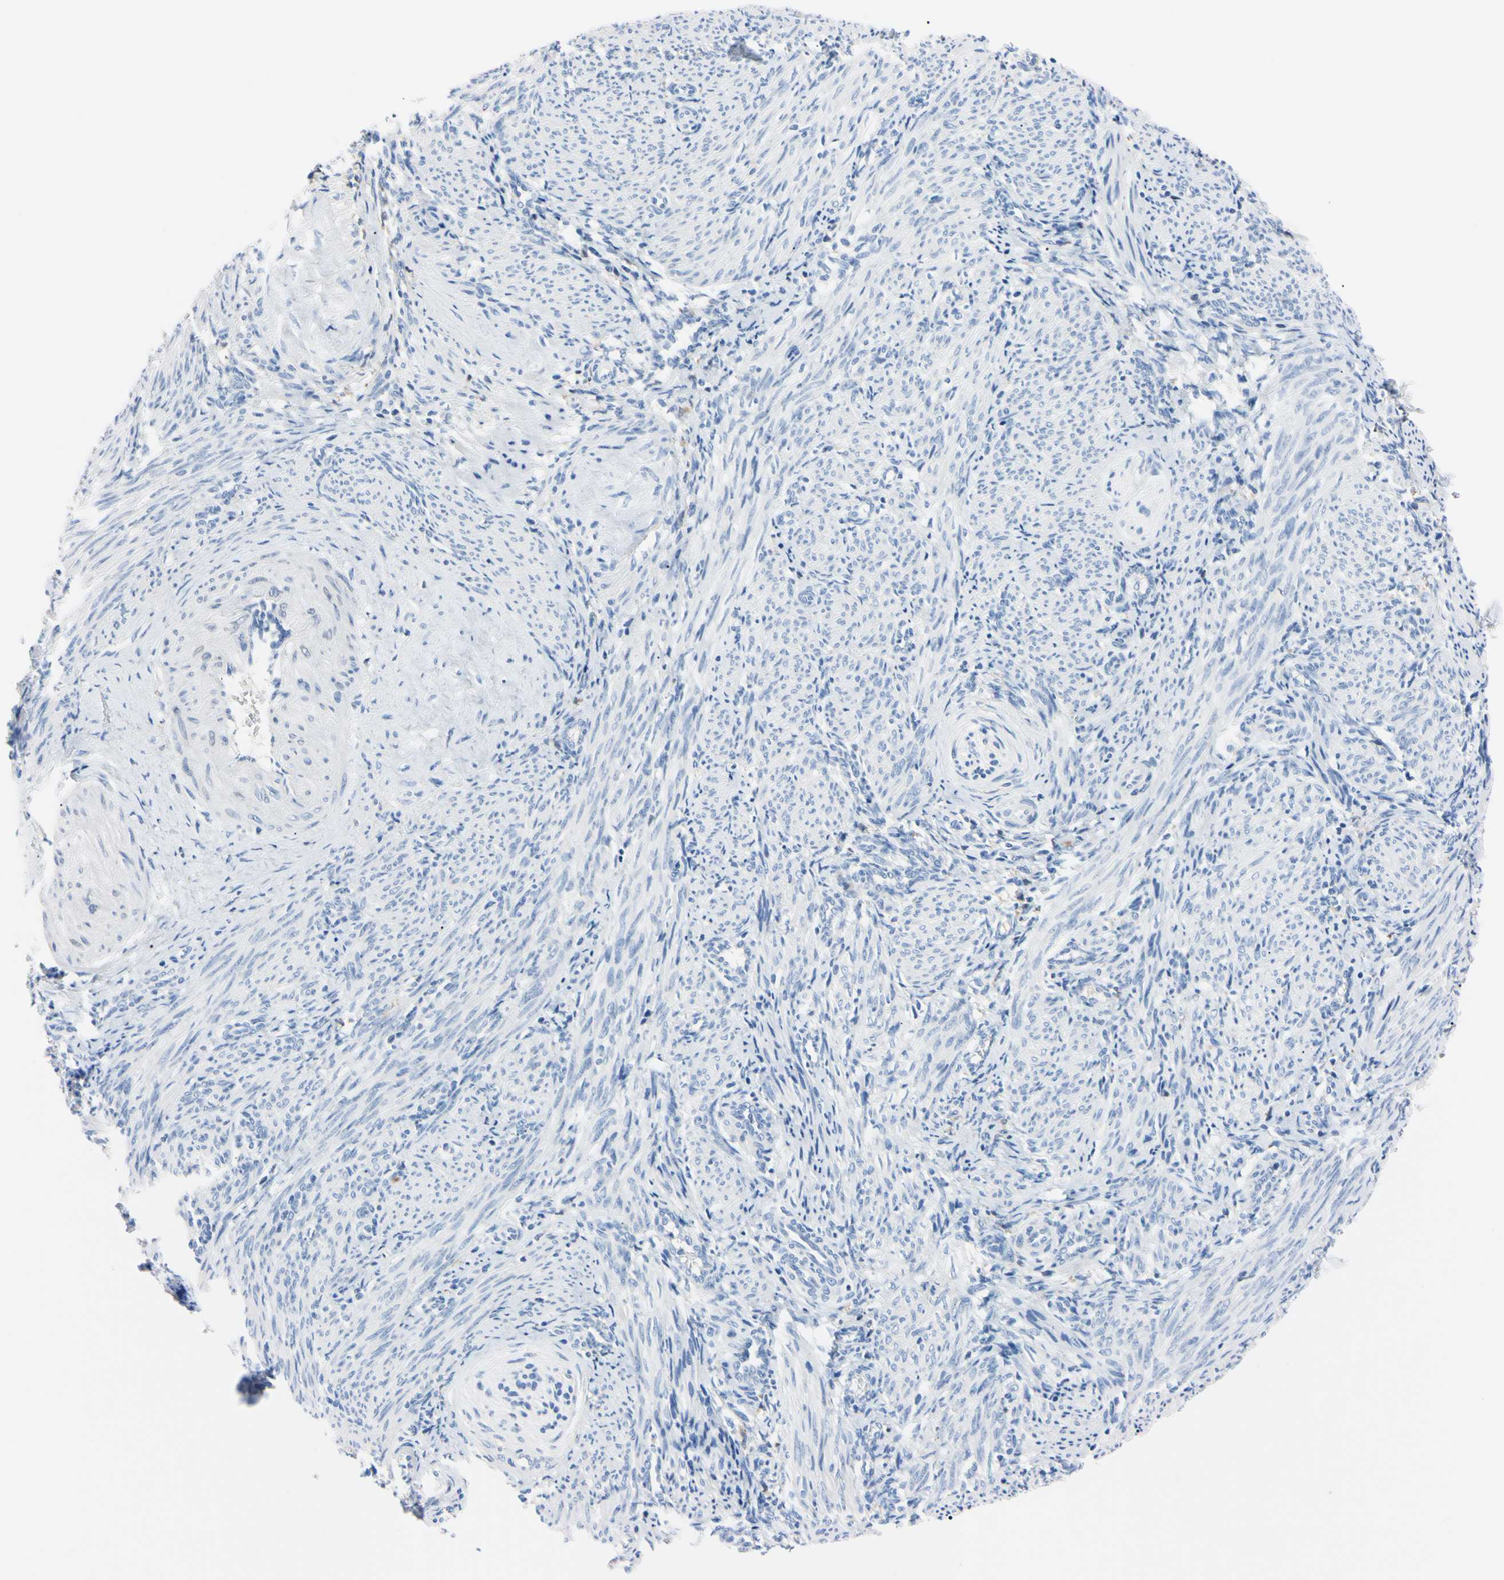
{"staining": {"intensity": "negative", "quantity": "none", "location": "none"}, "tissue": "smooth muscle", "cell_type": "Smooth muscle cells", "image_type": "normal", "snomed": [{"axis": "morphology", "description": "Normal tissue, NOS"}, {"axis": "topography", "description": "Endometrium"}], "caption": "A high-resolution histopathology image shows immunohistochemistry (IHC) staining of normal smooth muscle, which exhibits no significant expression in smooth muscle cells. The staining is performed using DAB (3,3'-diaminobenzidine) brown chromogen with nuclei counter-stained in using hematoxylin.", "gene": "NCF4", "patient": {"sex": "female", "age": 33}}